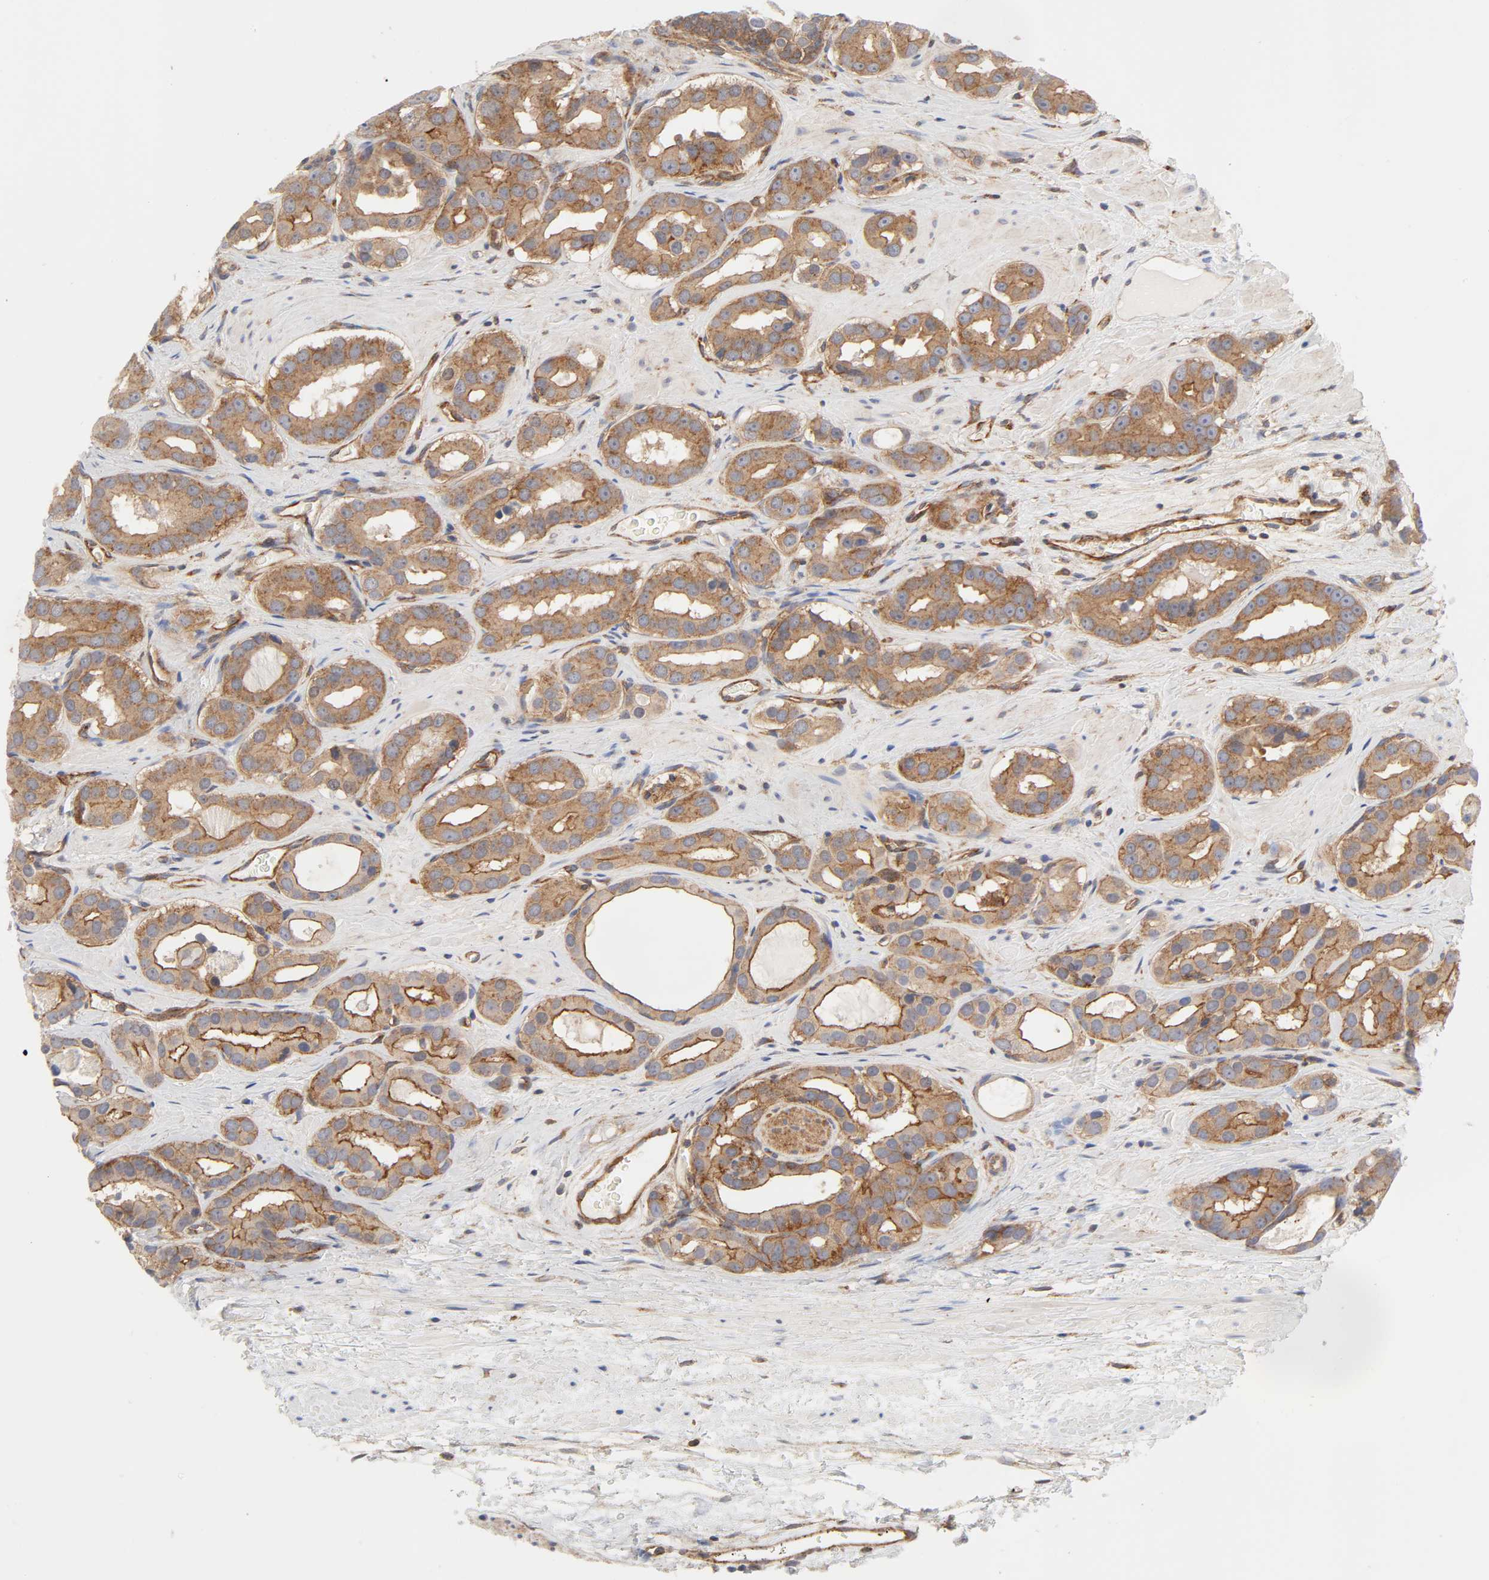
{"staining": {"intensity": "moderate", "quantity": ">75%", "location": "cytoplasmic/membranous"}, "tissue": "prostate cancer", "cell_type": "Tumor cells", "image_type": "cancer", "snomed": [{"axis": "morphology", "description": "Adenocarcinoma, Low grade"}, {"axis": "topography", "description": "Prostate"}], "caption": "Moderate cytoplasmic/membranous staining is seen in about >75% of tumor cells in prostate cancer.", "gene": "AP2A1", "patient": {"sex": "male", "age": 59}}